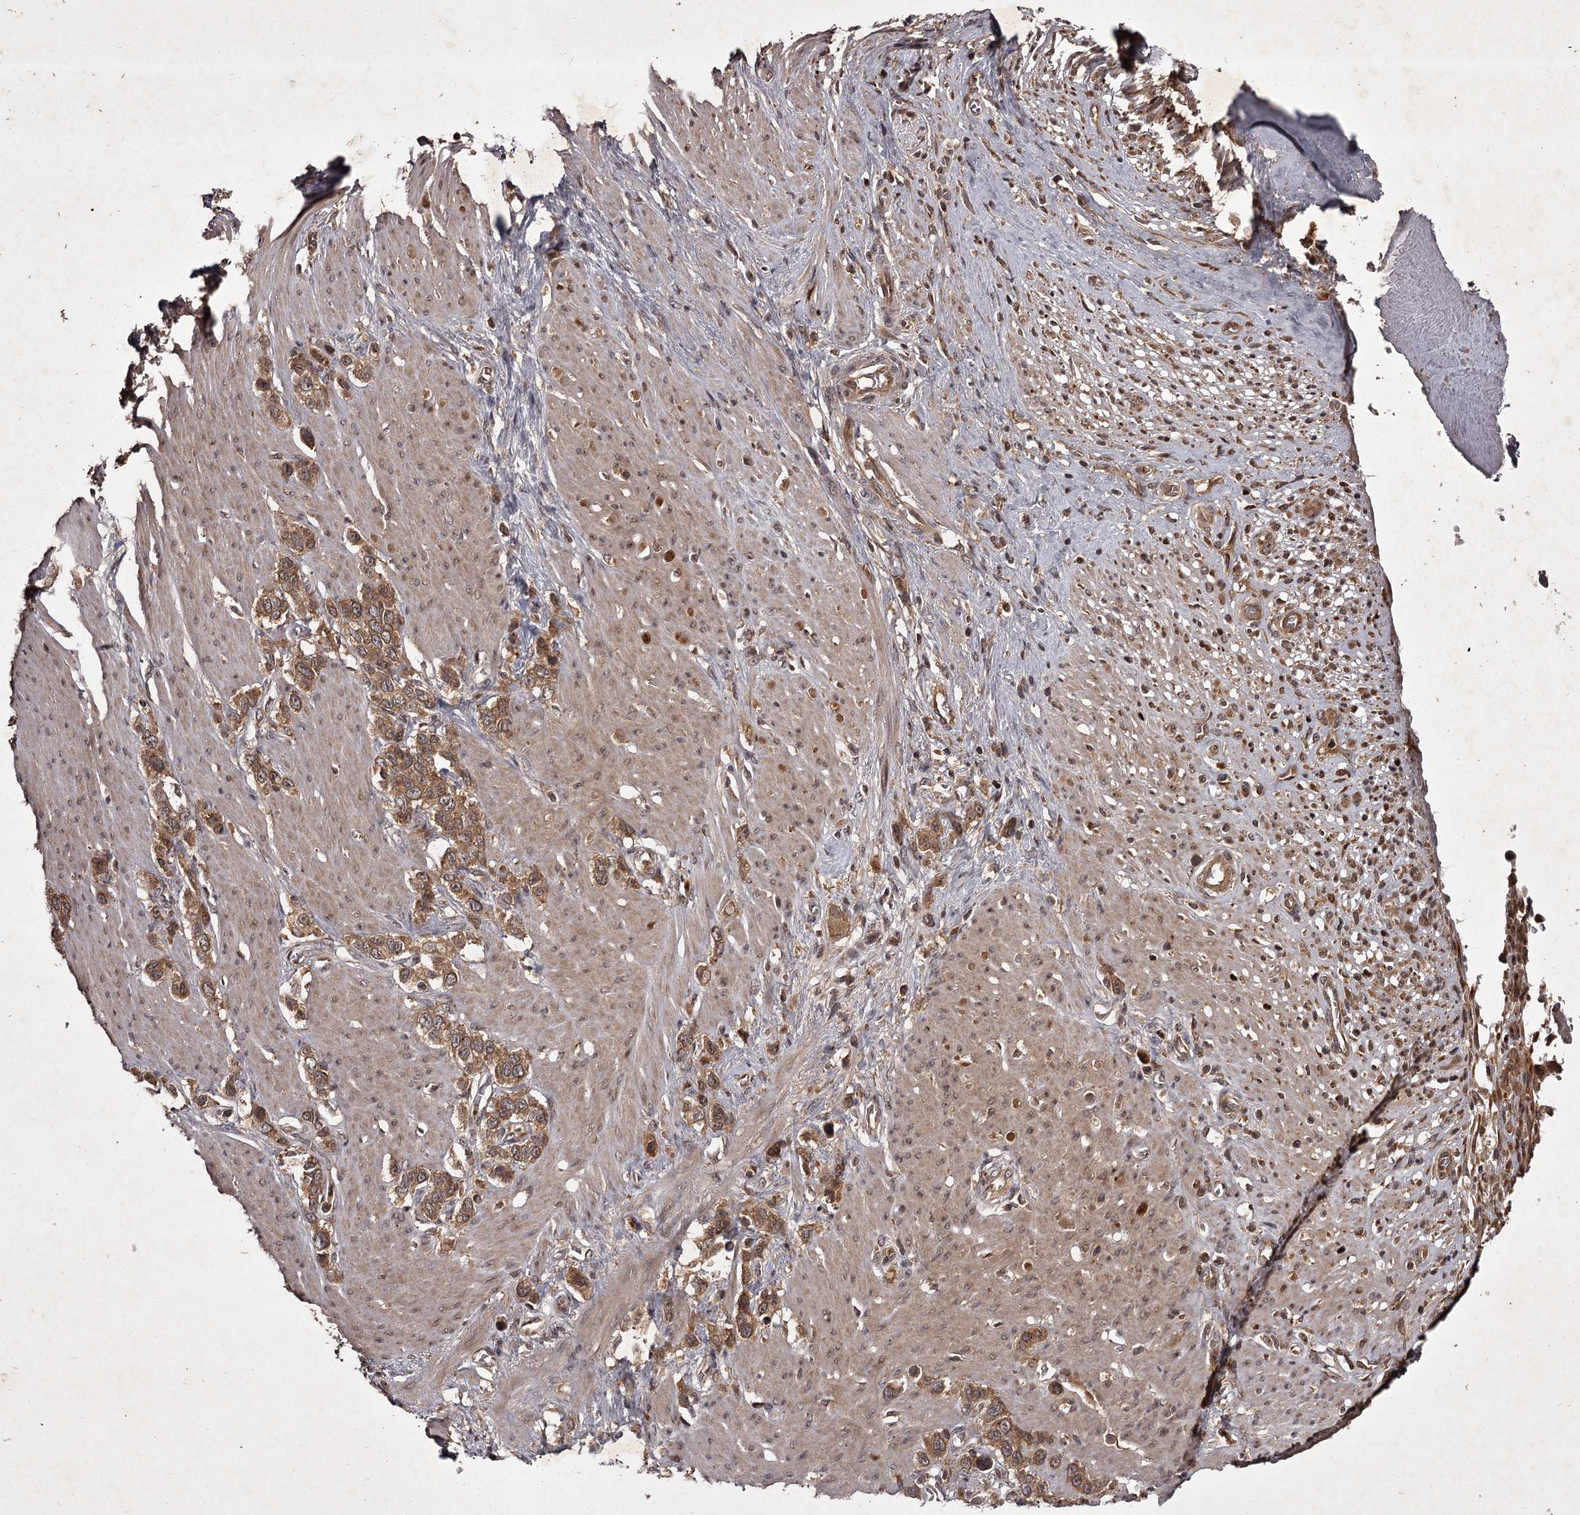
{"staining": {"intensity": "moderate", "quantity": ">75%", "location": "cytoplasmic/membranous"}, "tissue": "stomach cancer", "cell_type": "Tumor cells", "image_type": "cancer", "snomed": [{"axis": "morphology", "description": "Adenocarcinoma, NOS"}, {"axis": "morphology", "description": "Adenocarcinoma, High grade"}, {"axis": "topography", "description": "Stomach, upper"}, {"axis": "topography", "description": "Stomach, lower"}], "caption": "The histopathology image shows staining of stomach cancer (adenocarcinoma), revealing moderate cytoplasmic/membranous protein positivity (brown color) within tumor cells.", "gene": "TBC1D23", "patient": {"sex": "female", "age": 65}}